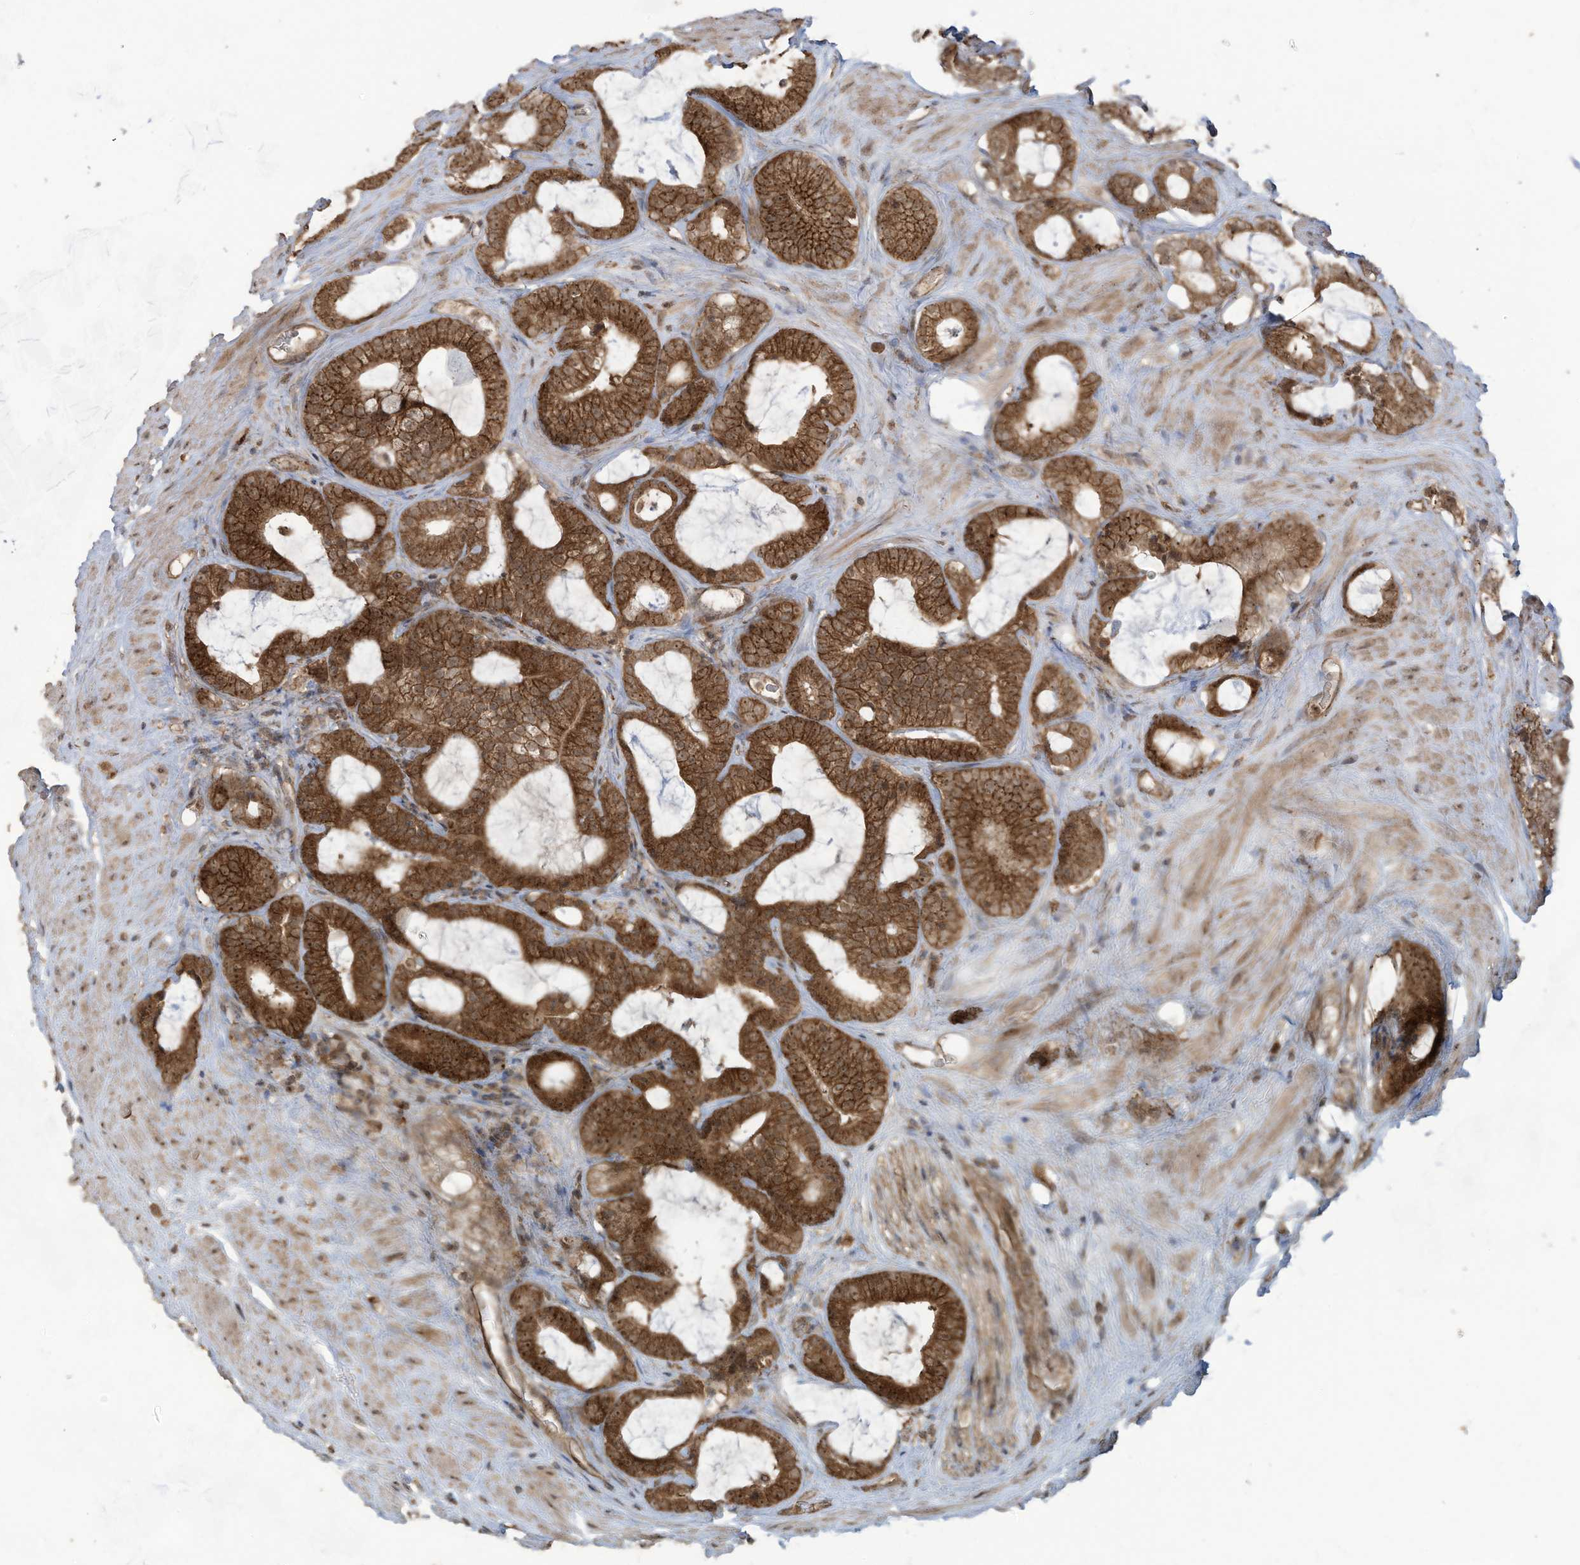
{"staining": {"intensity": "strong", "quantity": ">75%", "location": "cytoplasmic/membranous,nuclear"}, "tissue": "prostate cancer", "cell_type": "Tumor cells", "image_type": "cancer", "snomed": [{"axis": "morphology", "description": "Adenocarcinoma, High grade"}, {"axis": "topography", "description": "Prostate"}], "caption": "Immunohistochemistry image of neoplastic tissue: human prostate high-grade adenocarcinoma stained using immunohistochemistry exhibits high levels of strong protein expression localized specifically in the cytoplasmic/membranous and nuclear of tumor cells, appearing as a cytoplasmic/membranous and nuclear brown color.", "gene": "CARF", "patient": {"sex": "male", "age": 63}}